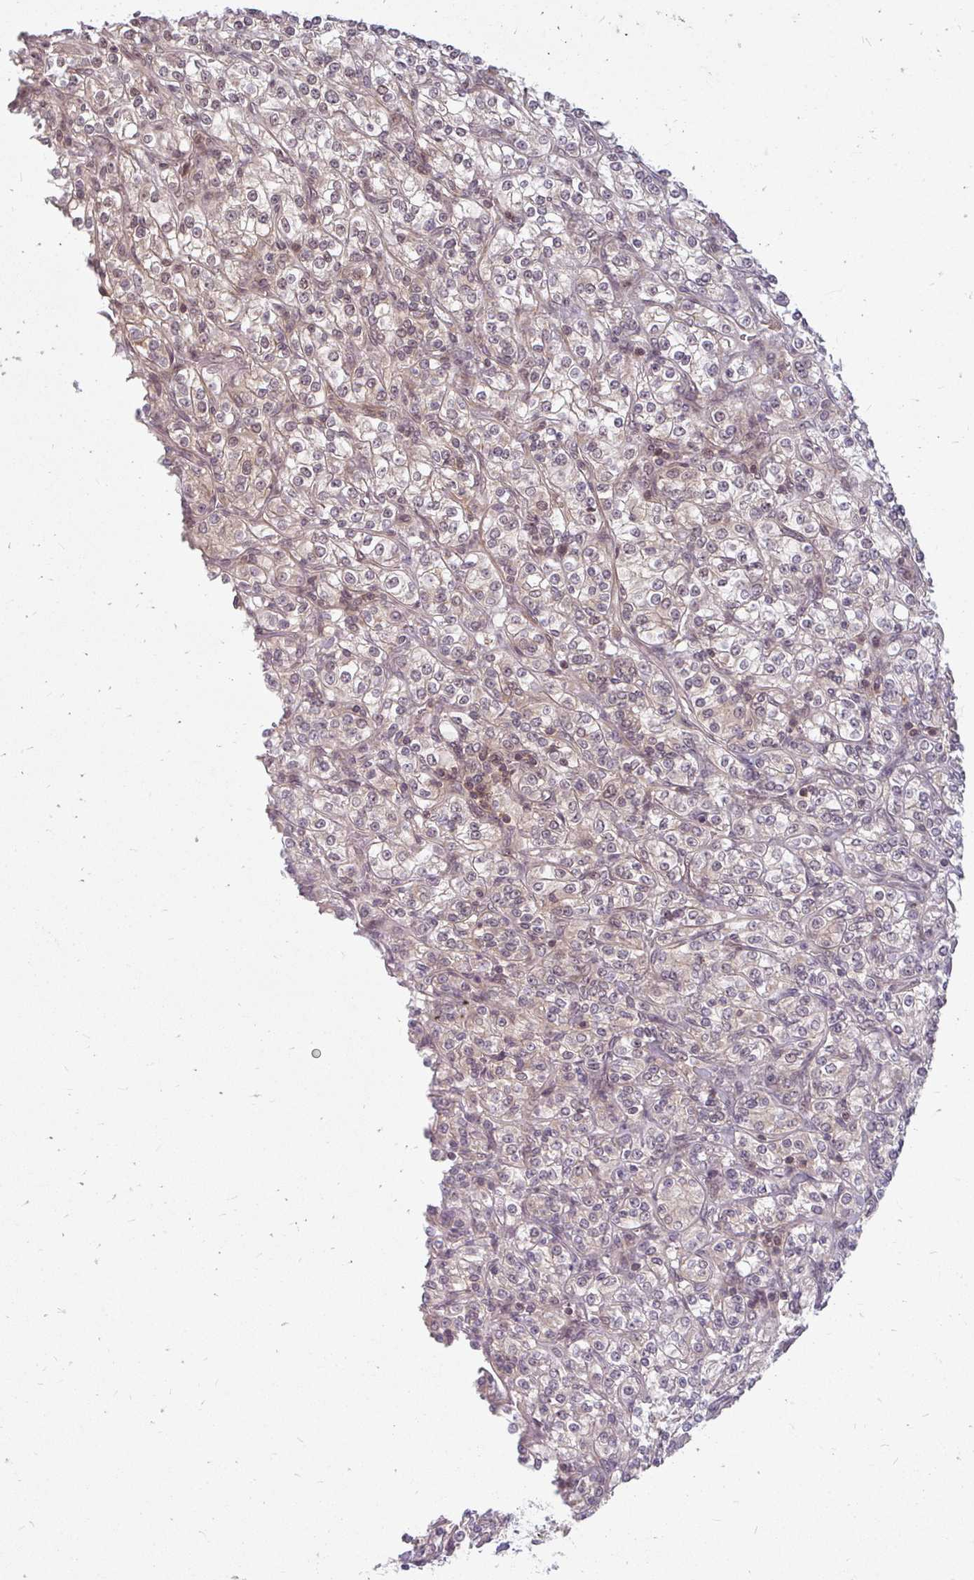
{"staining": {"intensity": "negative", "quantity": "none", "location": "none"}, "tissue": "renal cancer", "cell_type": "Tumor cells", "image_type": "cancer", "snomed": [{"axis": "morphology", "description": "Adenocarcinoma, NOS"}, {"axis": "topography", "description": "Kidney"}], "caption": "IHC micrograph of human renal cancer stained for a protein (brown), which reveals no positivity in tumor cells.", "gene": "GTF3C6", "patient": {"sex": "male", "age": 77}}